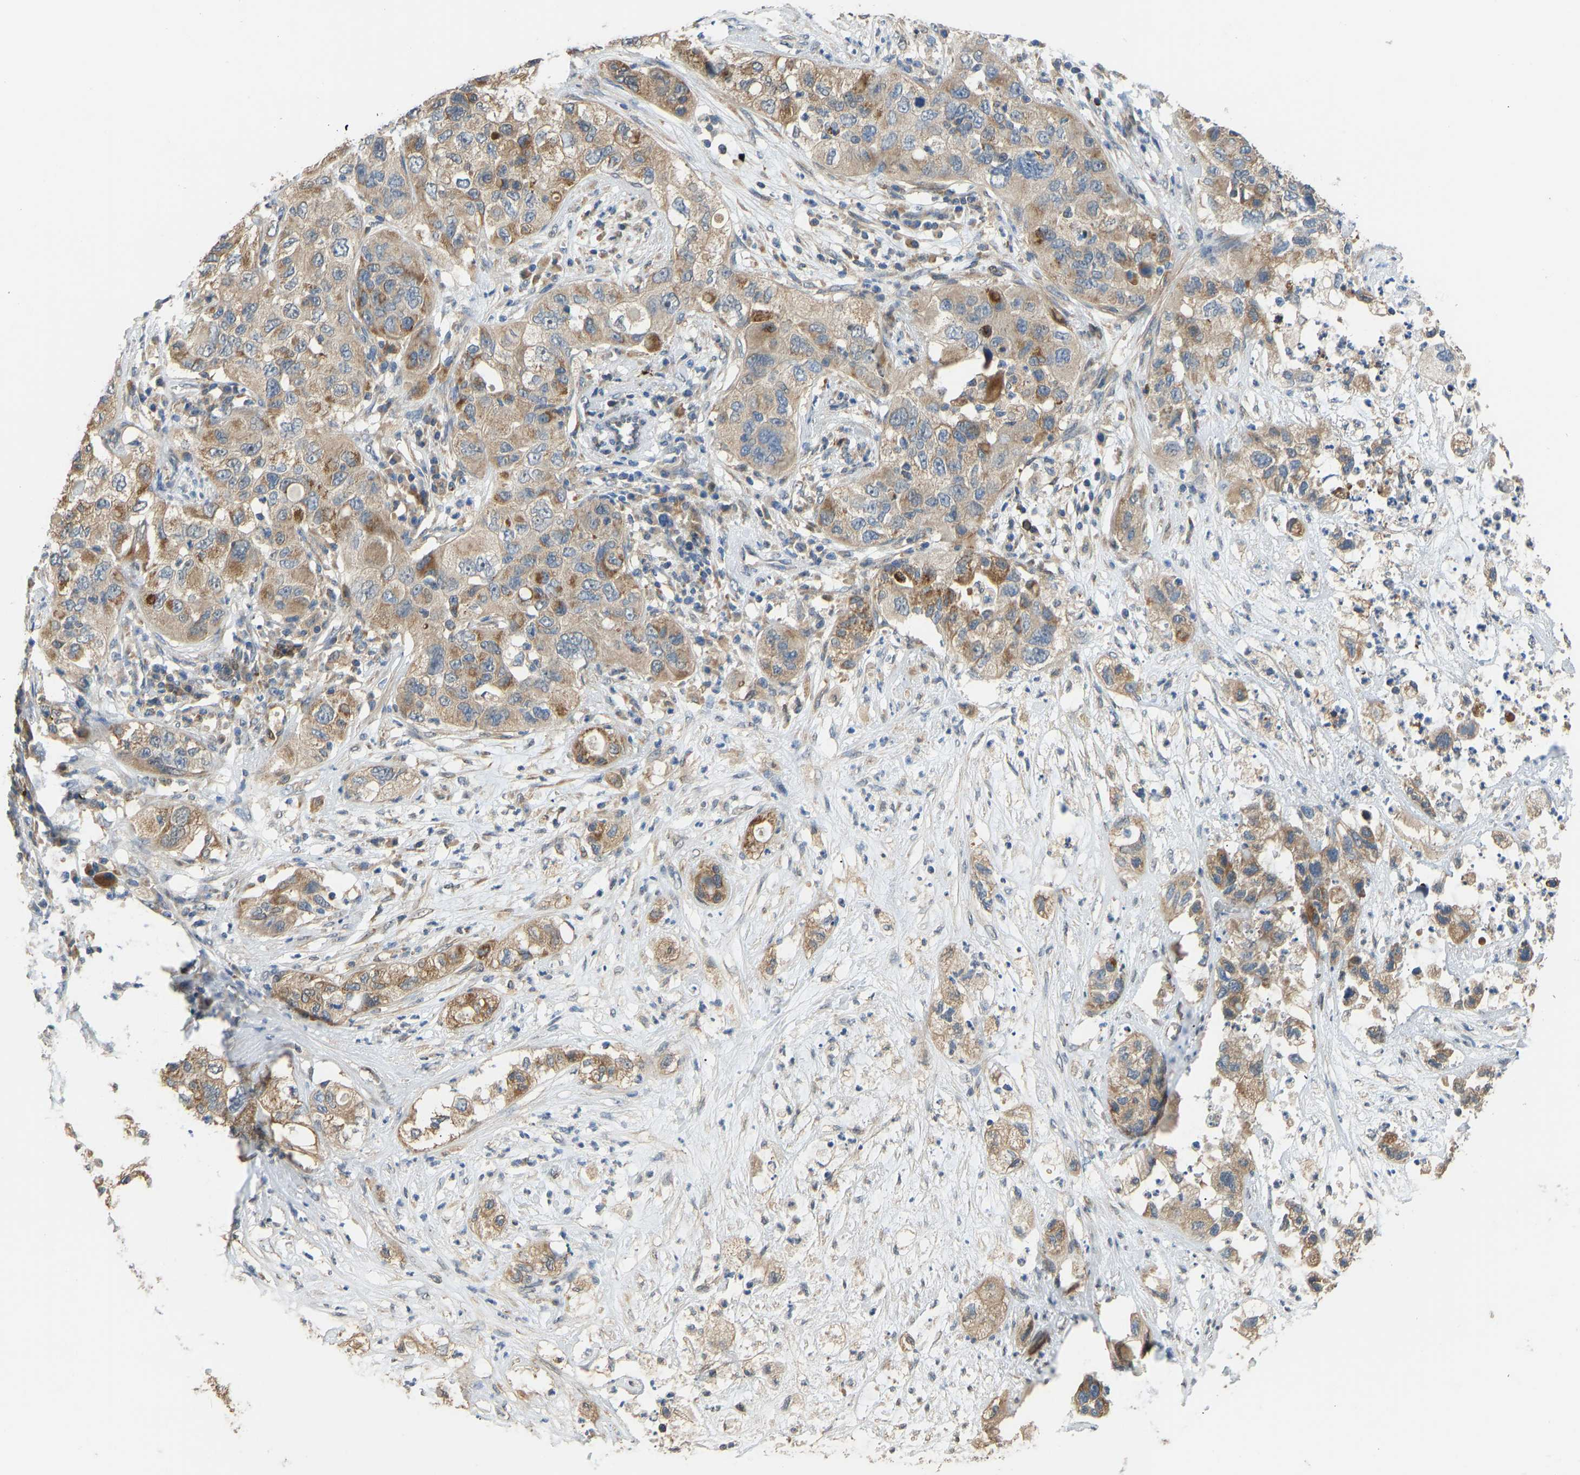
{"staining": {"intensity": "weak", "quantity": ">75%", "location": "cytoplasmic/membranous"}, "tissue": "pancreatic cancer", "cell_type": "Tumor cells", "image_type": "cancer", "snomed": [{"axis": "morphology", "description": "Adenocarcinoma, NOS"}, {"axis": "topography", "description": "Pancreas"}], "caption": "Protein expression analysis of adenocarcinoma (pancreatic) exhibits weak cytoplasmic/membranous positivity in about >75% of tumor cells. (brown staining indicates protein expression, while blue staining denotes nuclei).", "gene": "RBP1", "patient": {"sex": "female", "age": 78}}